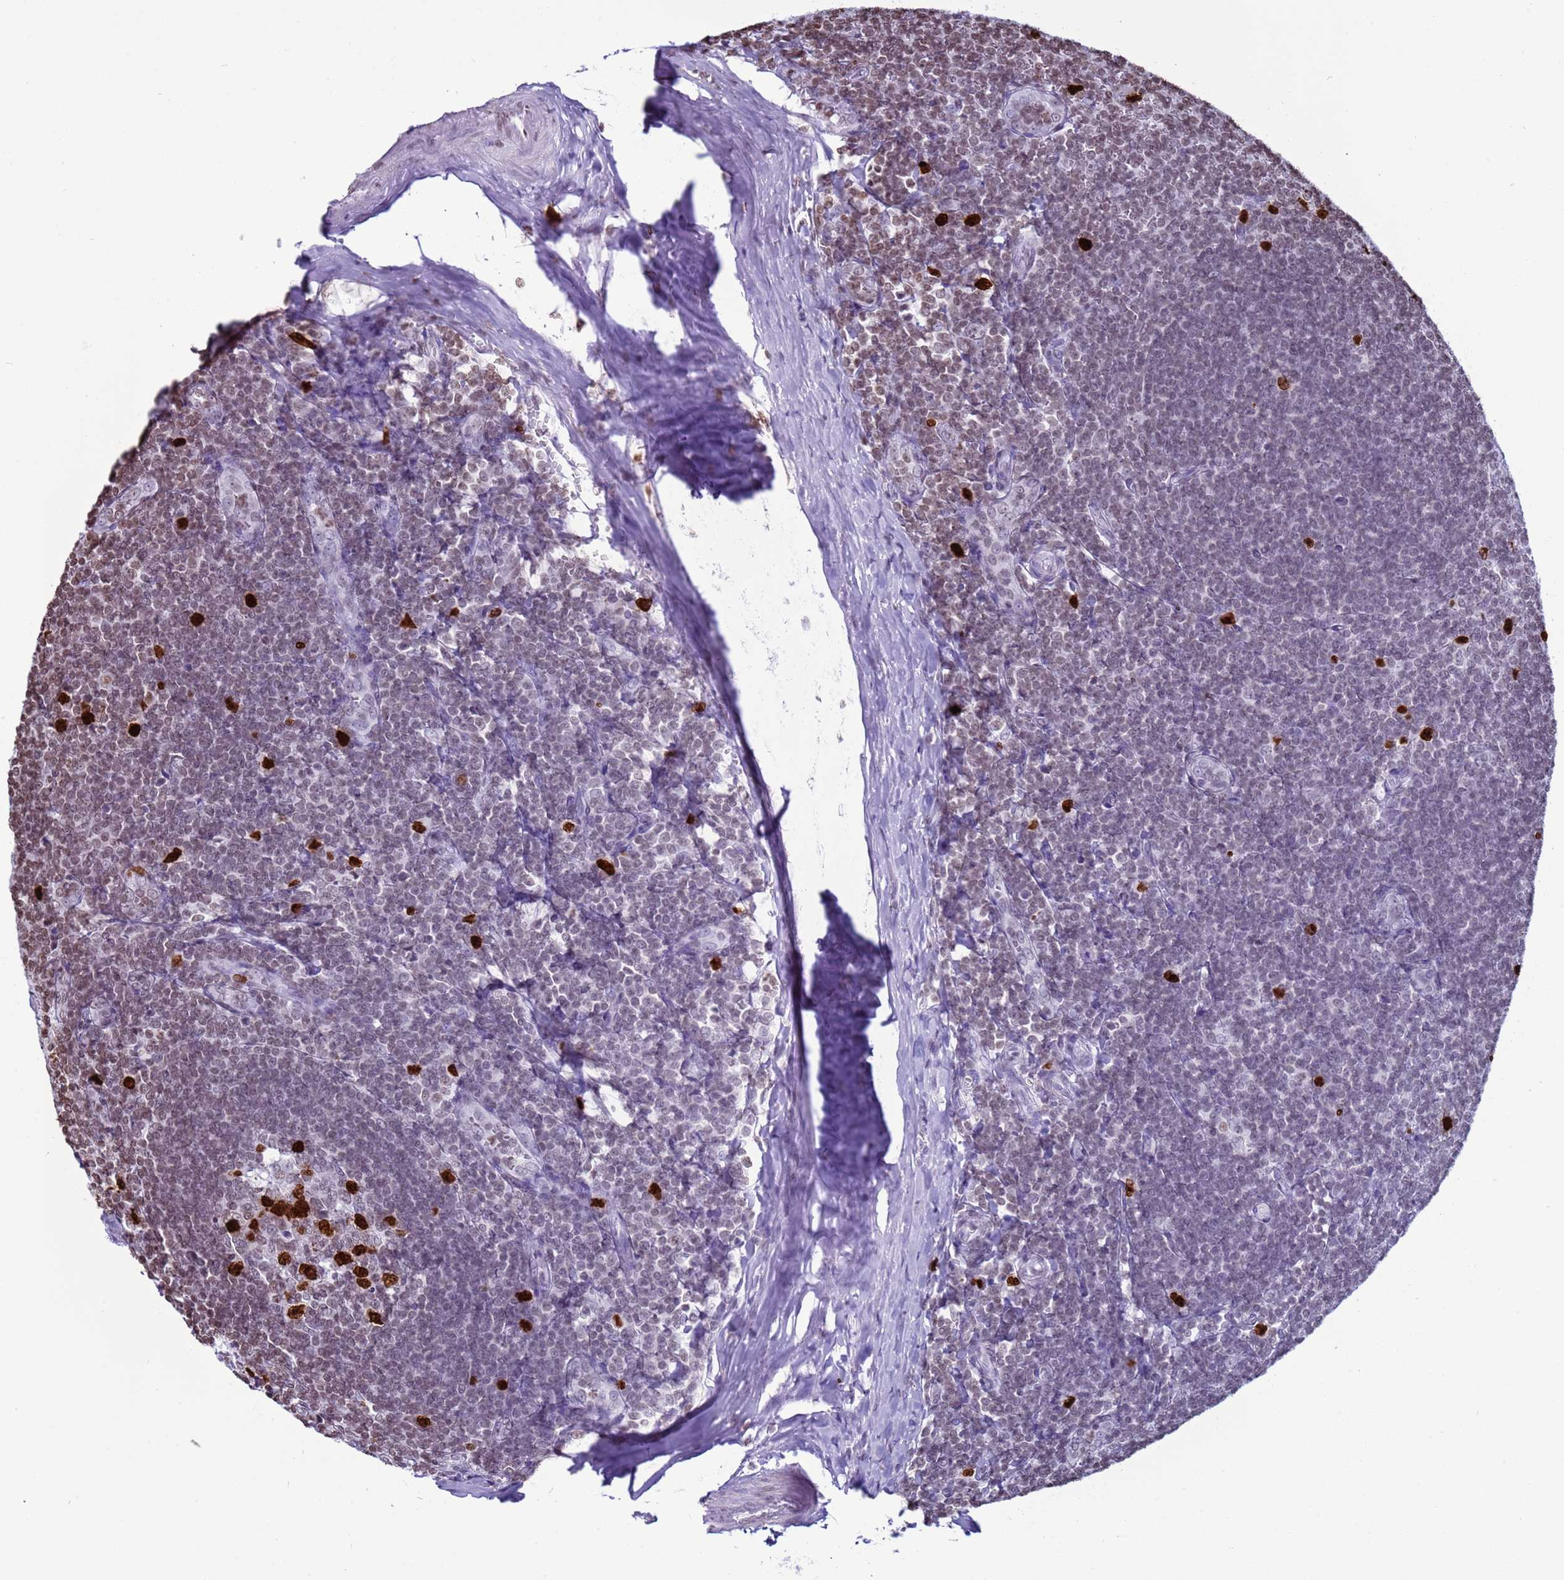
{"staining": {"intensity": "strong", "quantity": "25%-75%", "location": "nuclear"}, "tissue": "tonsil", "cell_type": "Germinal center cells", "image_type": "normal", "snomed": [{"axis": "morphology", "description": "Normal tissue, NOS"}, {"axis": "topography", "description": "Tonsil"}], "caption": "About 25%-75% of germinal center cells in normal tonsil show strong nuclear protein expression as visualized by brown immunohistochemical staining.", "gene": "H4C11", "patient": {"sex": "male", "age": 27}}